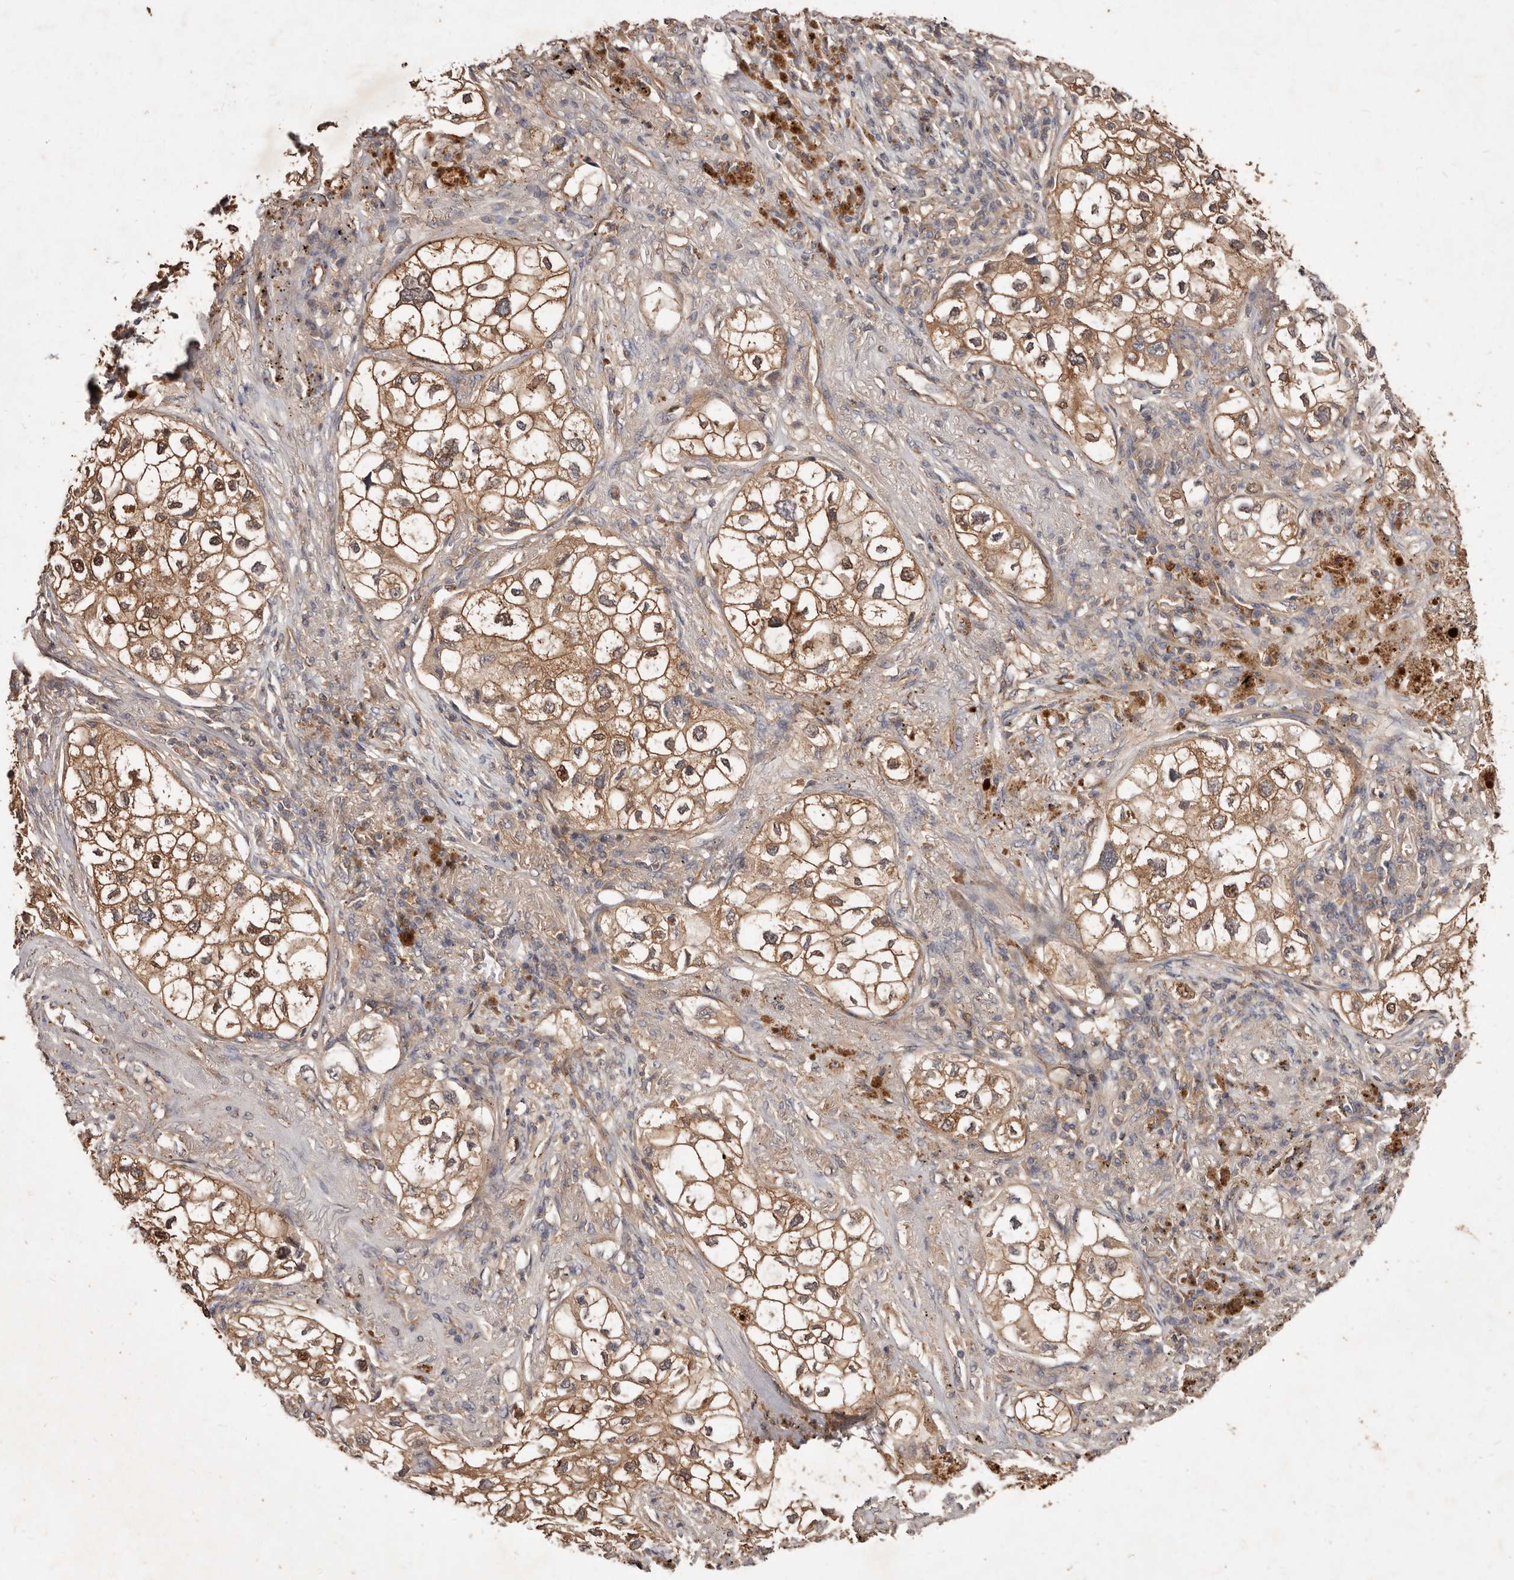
{"staining": {"intensity": "moderate", "quantity": ">75%", "location": "cytoplasmic/membranous"}, "tissue": "lung cancer", "cell_type": "Tumor cells", "image_type": "cancer", "snomed": [{"axis": "morphology", "description": "Adenocarcinoma, NOS"}, {"axis": "topography", "description": "Lung"}], "caption": "A brown stain shows moderate cytoplasmic/membranous expression of a protein in lung cancer (adenocarcinoma) tumor cells.", "gene": "CCL14", "patient": {"sex": "male", "age": 63}}